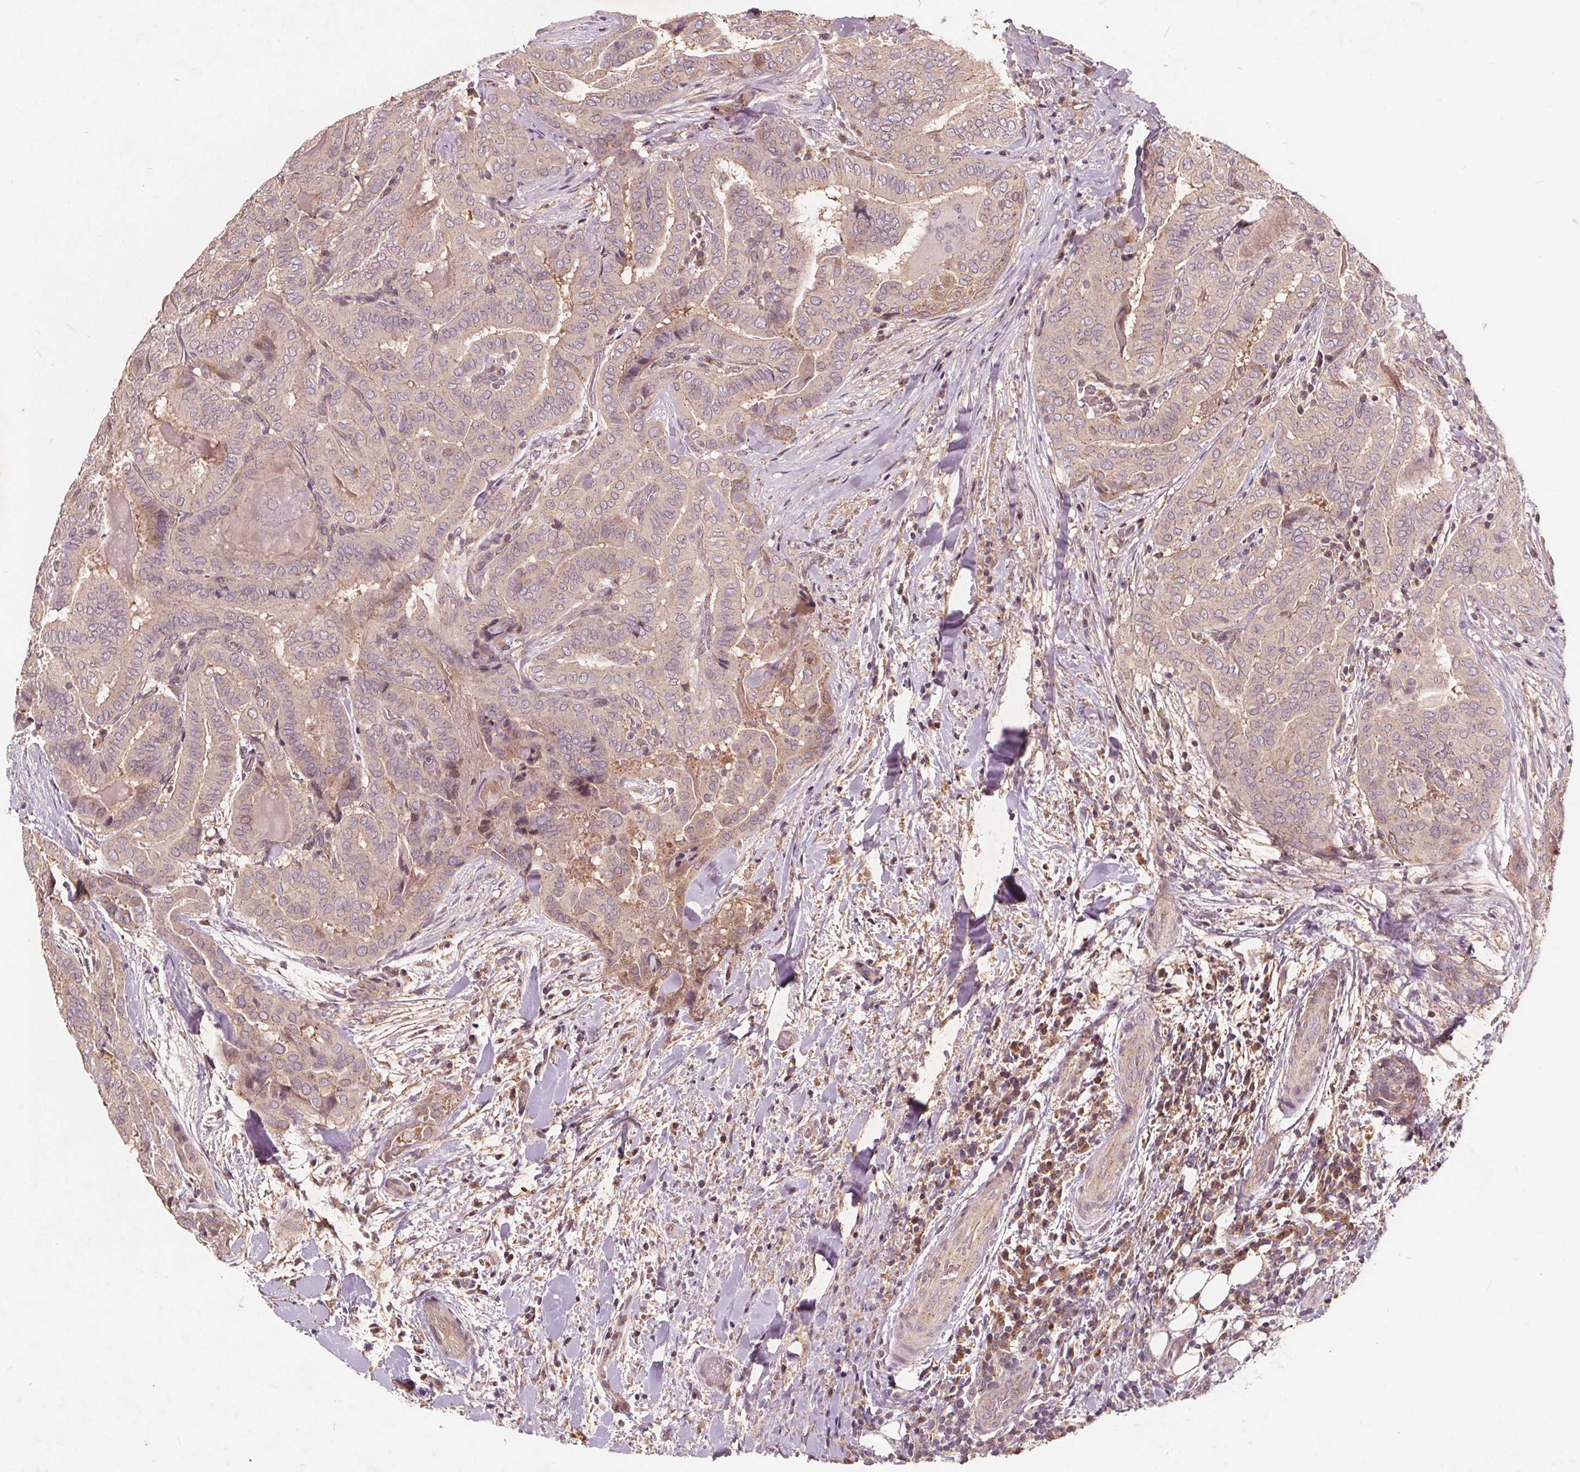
{"staining": {"intensity": "weak", "quantity": "<25%", "location": "cytoplasmic/membranous"}, "tissue": "thyroid cancer", "cell_type": "Tumor cells", "image_type": "cancer", "snomed": [{"axis": "morphology", "description": "Papillary adenocarcinoma, NOS"}, {"axis": "topography", "description": "Thyroid gland"}], "caption": "This image is of thyroid papillary adenocarcinoma stained with immunohistochemistry to label a protein in brown with the nuclei are counter-stained blue. There is no staining in tumor cells.", "gene": "CSNK1G2", "patient": {"sex": "female", "age": 61}}